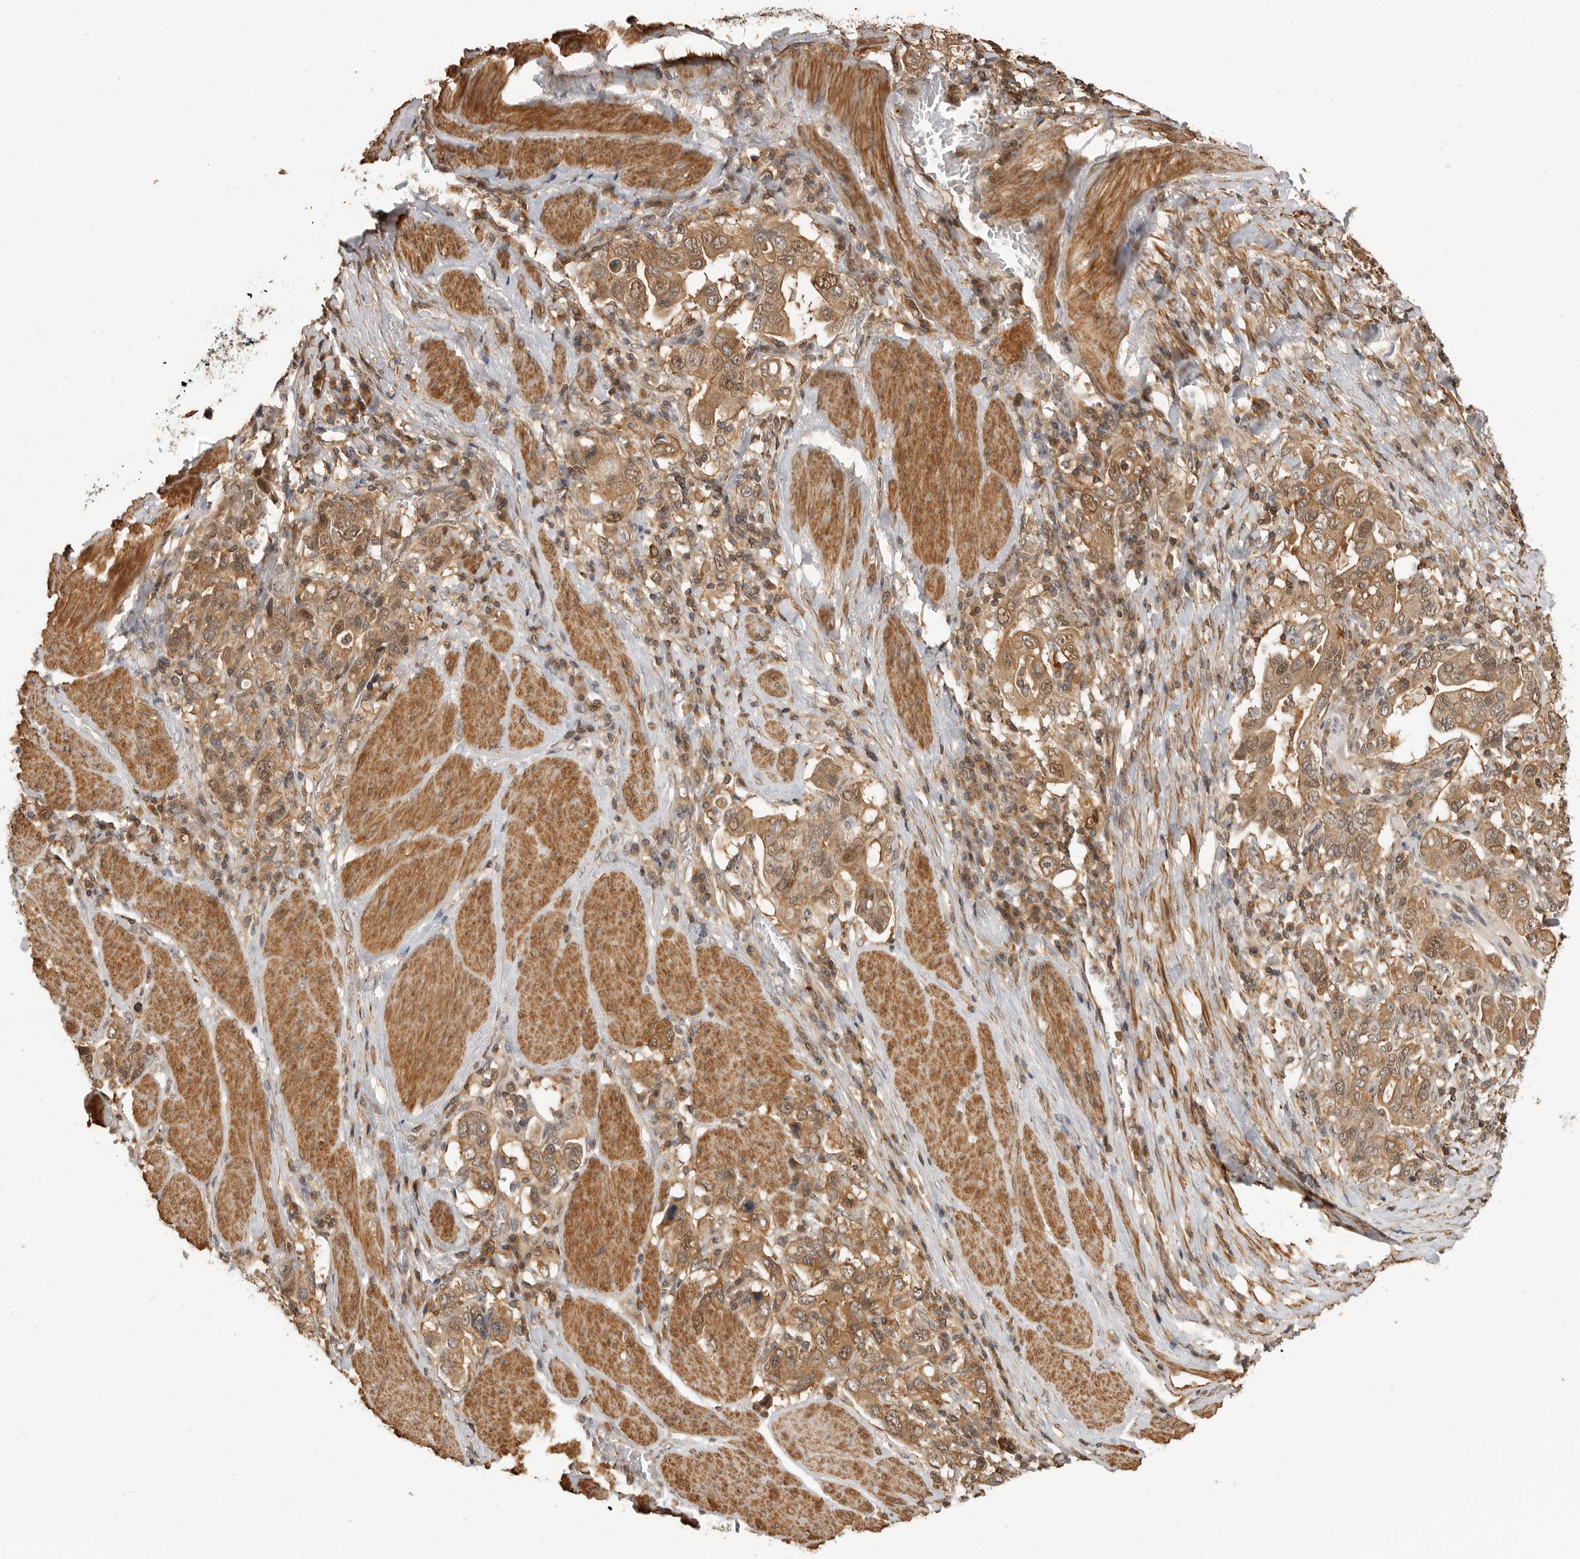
{"staining": {"intensity": "moderate", "quantity": ">75%", "location": "cytoplasmic/membranous,nuclear"}, "tissue": "stomach cancer", "cell_type": "Tumor cells", "image_type": "cancer", "snomed": [{"axis": "morphology", "description": "Adenocarcinoma, NOS"}, {"axis": "topography", "description": "Stomach, upper"}], "caption": "A photomicrograph of human stomach cancer stained for a protein displays moderate cytoplasmic/membranous and nuclear brown staining in tumor cells. The protein is stained brown, and the nuclei are stained in blue (DAB (3,3'-diaminobenzidine) IHC with brightfield microscopy, high magnification).", "gene": "ERN1", "patient": {"sex": "male", "age": 62}}